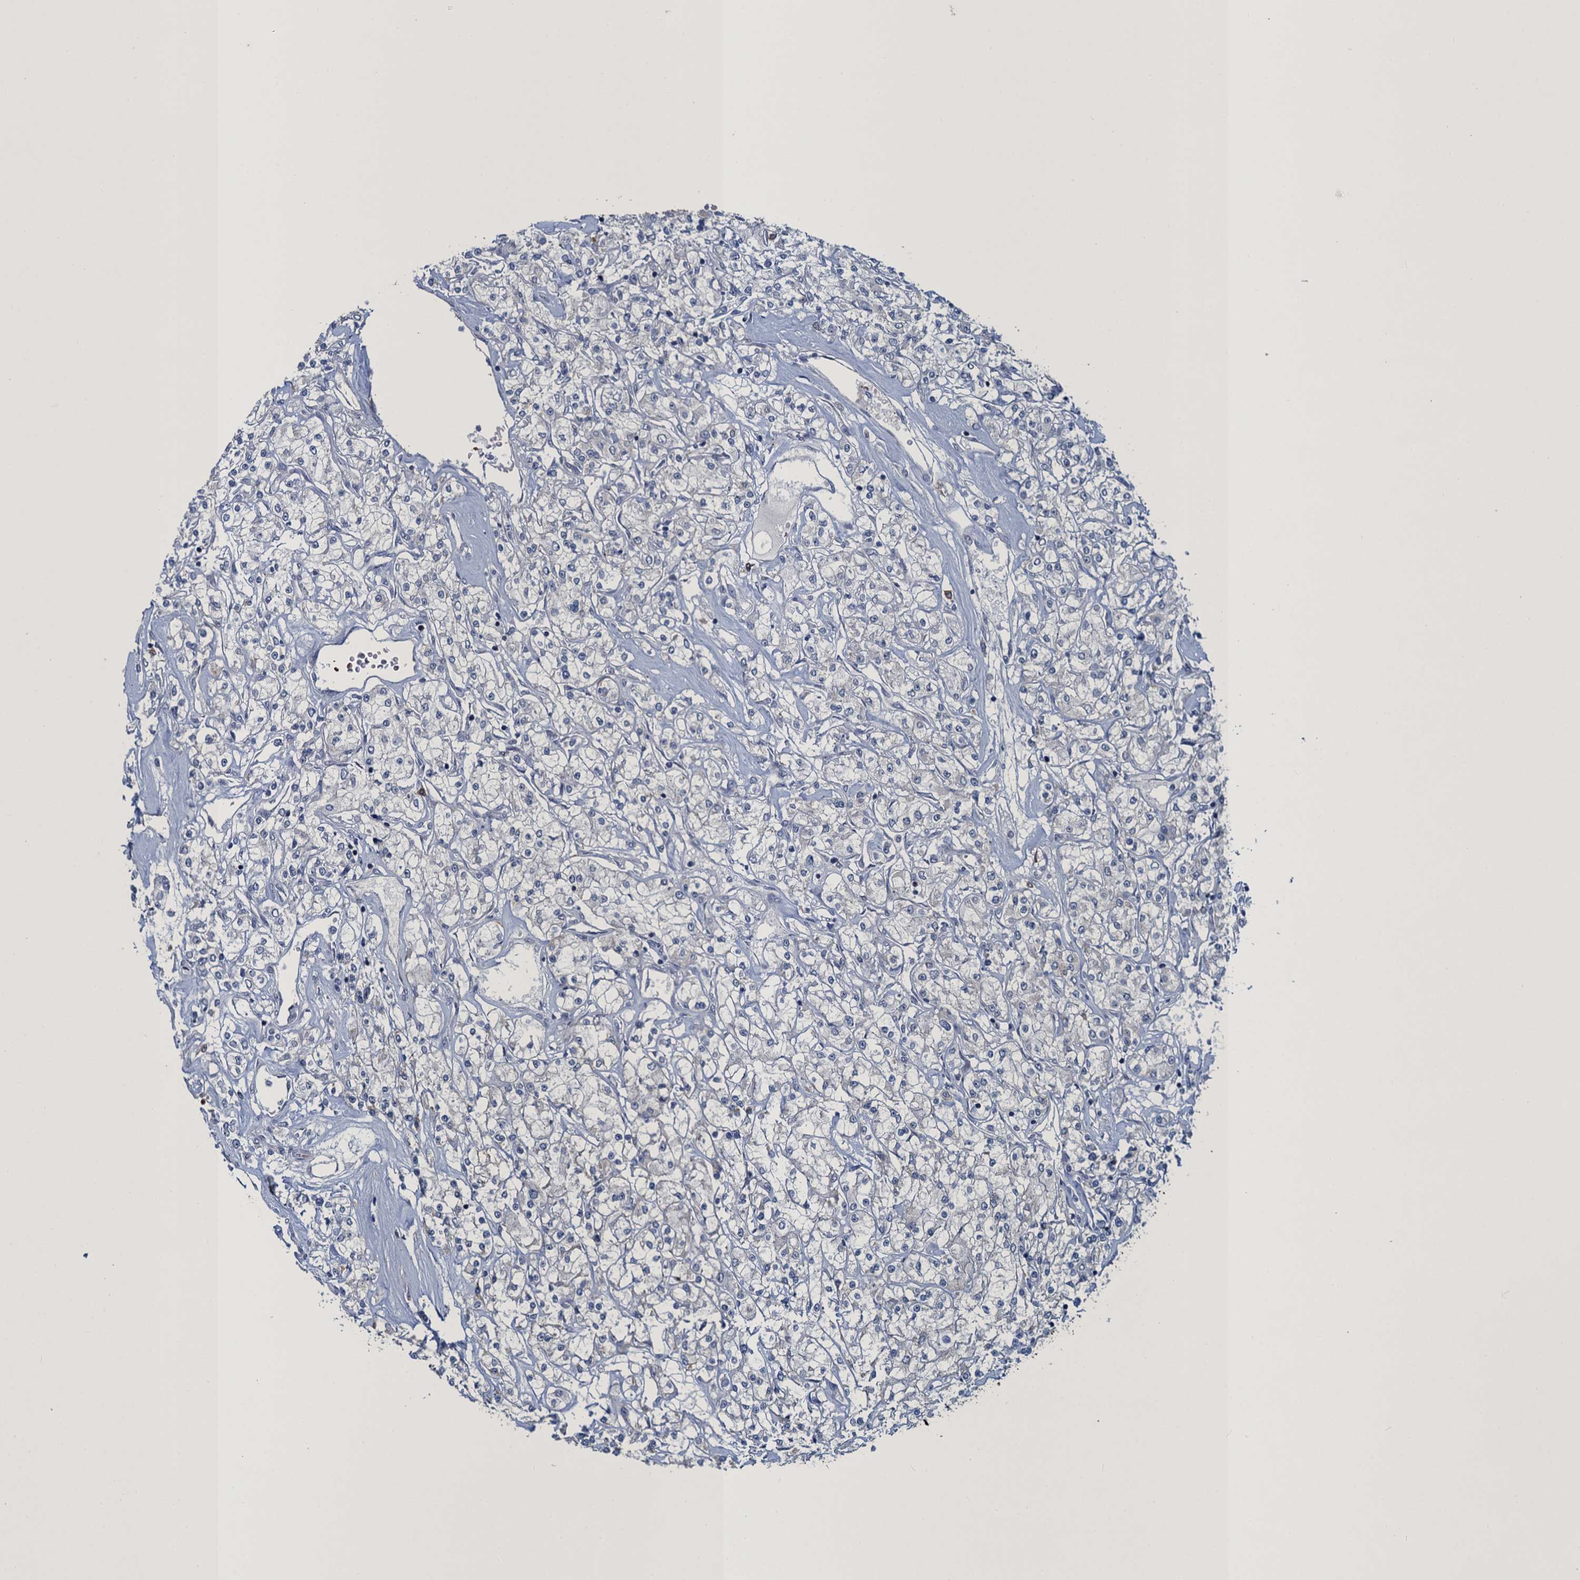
{"staining": {"intensity": "negative", "quantity": "none", "location": "none"}, "tissue": "renal cancer", "cell_type": "Tumor cells", "image_type": "cancer", "snomed": [{"axis": "morphology", "description": "Adenocarcinoma, NOS"}, {"axis": "topography", "description": "Kidney"}], "caption": "This is an immunohistochemistry (IHC) histopathology image of adenocarcinoma (renal). There is no expression in tumor cells.", "gene": "ATOSA", "patient": {"sex": "female", "age": 59}}